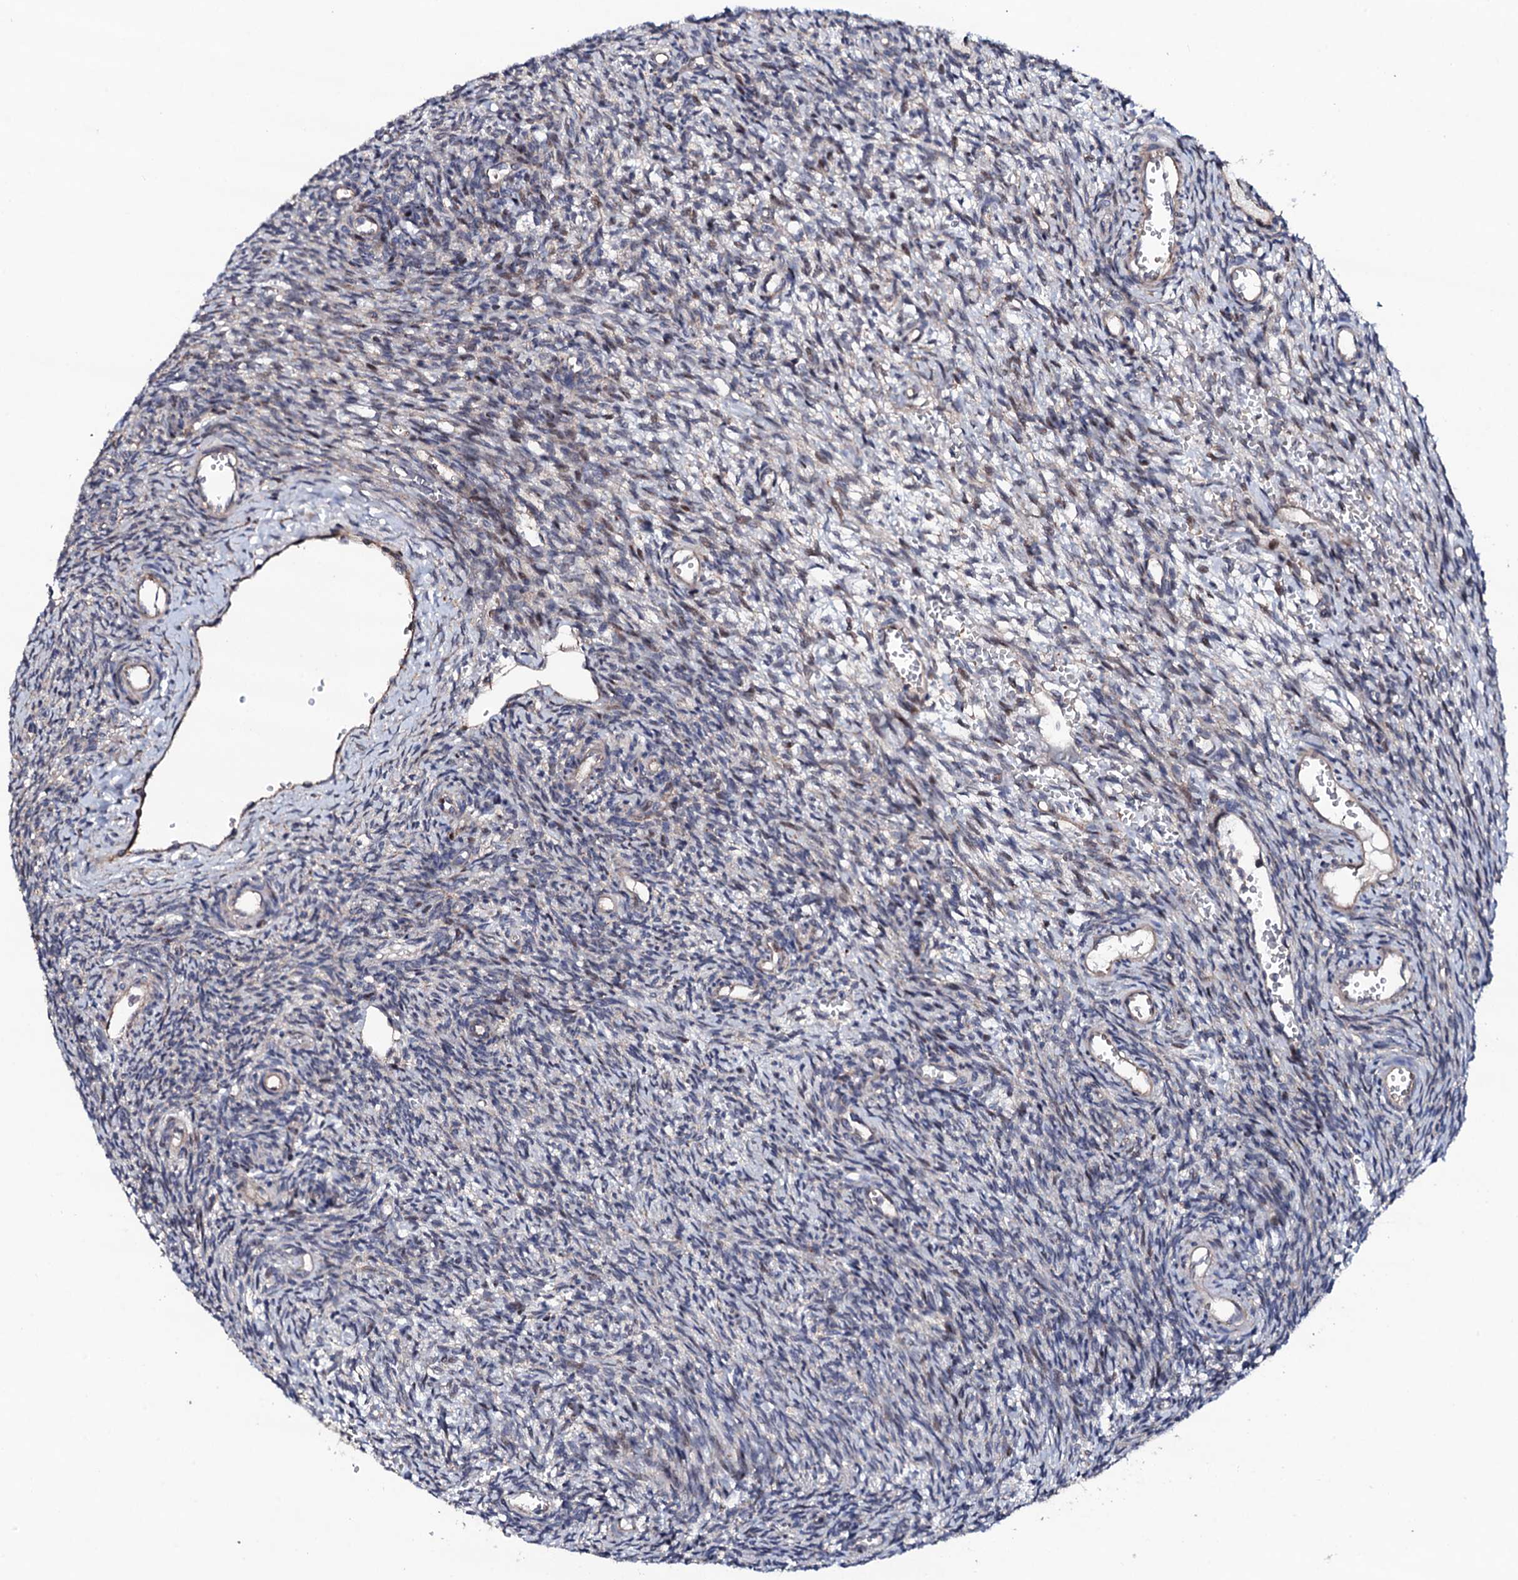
{"staining": {"intensity": "negative", "quantity": "none", "location": "none"}, "tissue": "ovary", "cell_type": "Ovarian stroma cells", "image_type": "normal", "snomed": [{"axis": "morphology", "description": "Normal tissue, NOS"}, {"axis": "topography", "description": "Ovary"}], "caption": "A histopathology image of ovary stained for a protein demonstrates no brown staining in ovarian stroma cells. (DAB (3,3'-diaminobenzidine) immunohistochemistry (IHC) visualized using brightfield microscopy, high magnification).", "gene": "CIAO2A", "patient": {"sex": "female", "age": 39}}